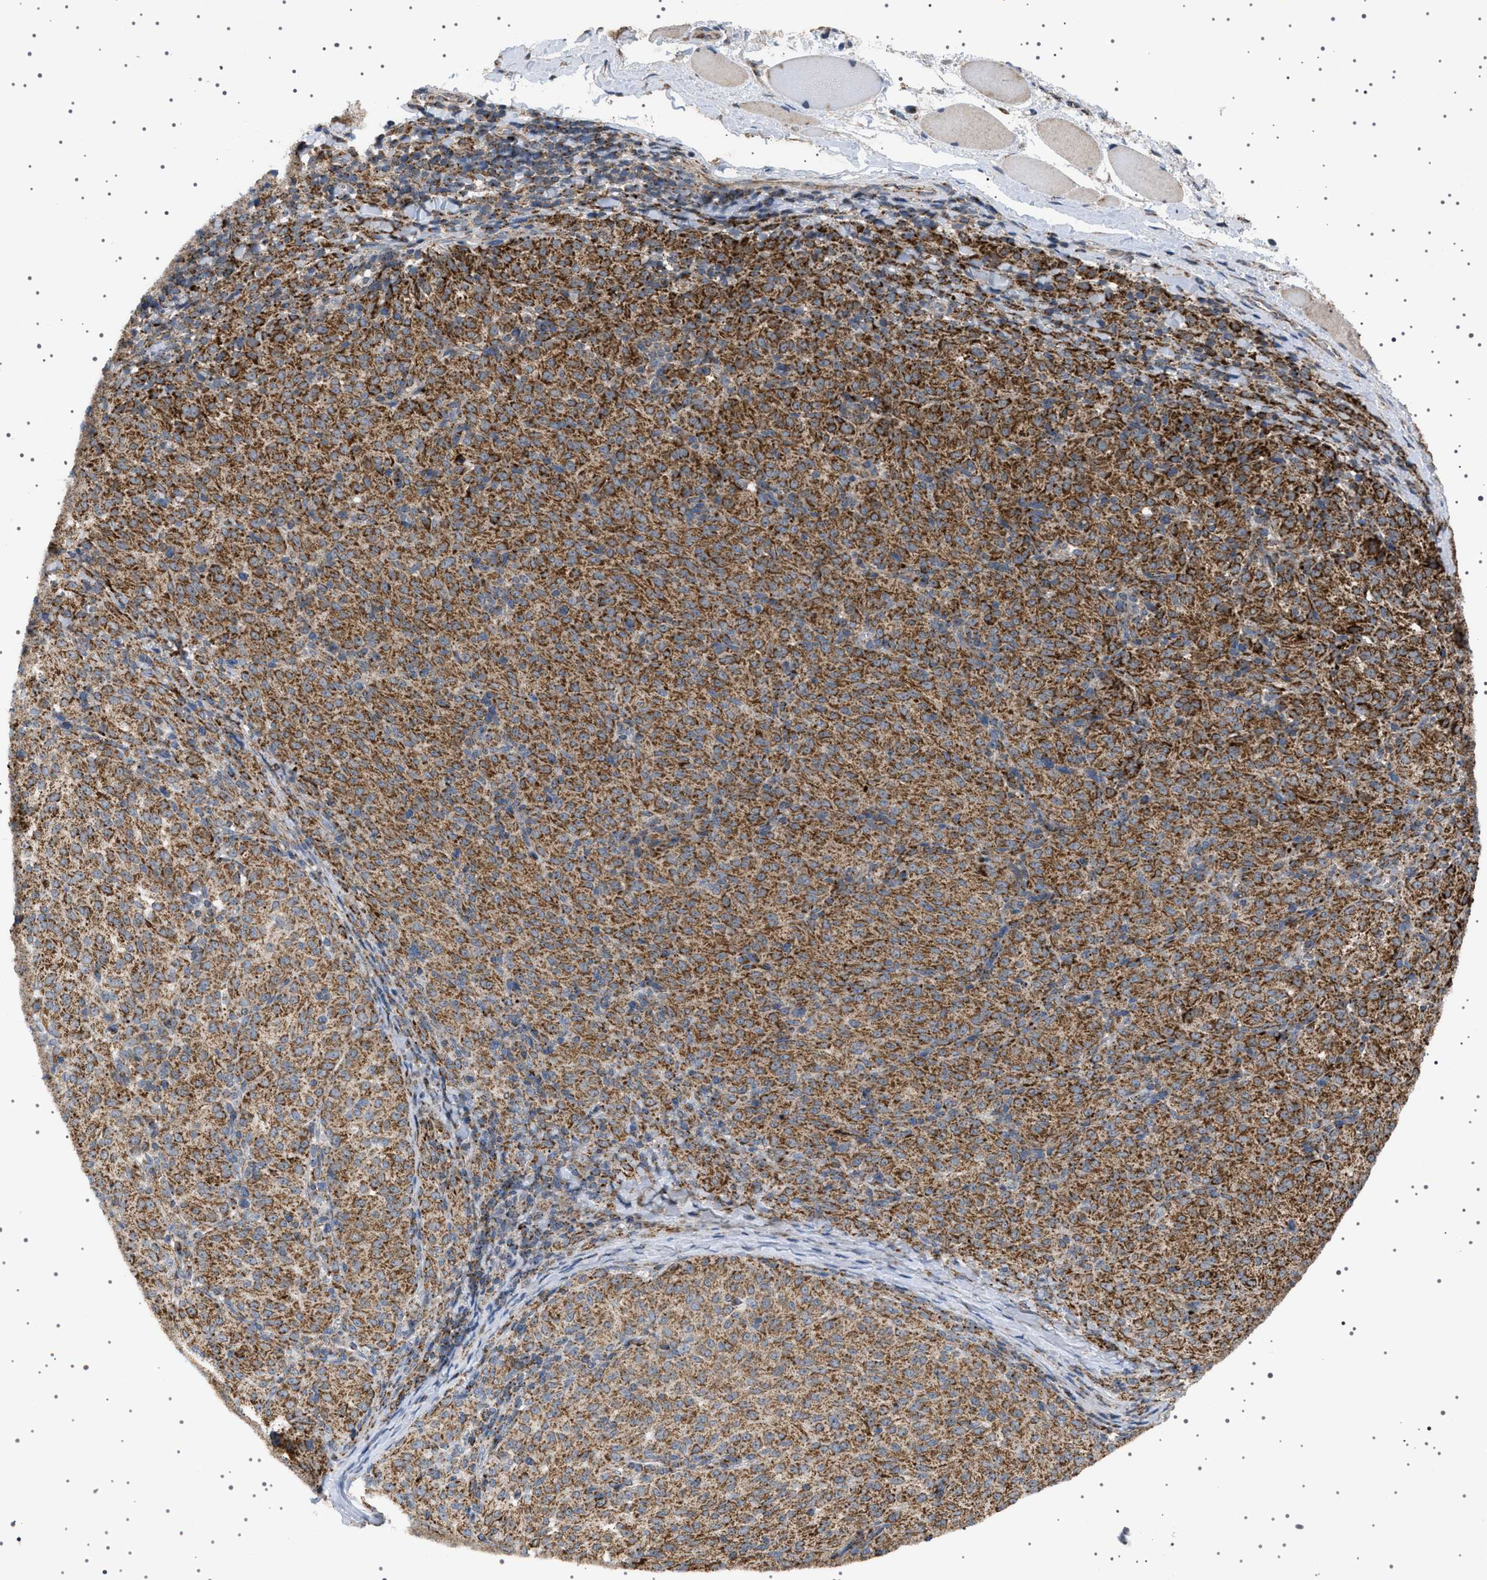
{"staining": {"intensity": "moderate", "quantity": ">75%", "location": "cytoplasmic/membranous"}, "tissue": "melanoma", "cell_type": "Tumor cells", "image_type": "cancer", "snomed": [{"axis": "morphology", "description": "Malignant melanoma, NOS"}, {"axis": "topography", "description": "Skin"}], "caption": "This micrograph shows melanoma stained with immunohistochemistry (IHC) to label a protein in brown. The cytoplasmic/membranous of tumor cells show moderate positivity for the protein. Nuclei are counter-stained blue.", "gene": "UBXN8", "patient": {"sex": "female", "age": 72}}